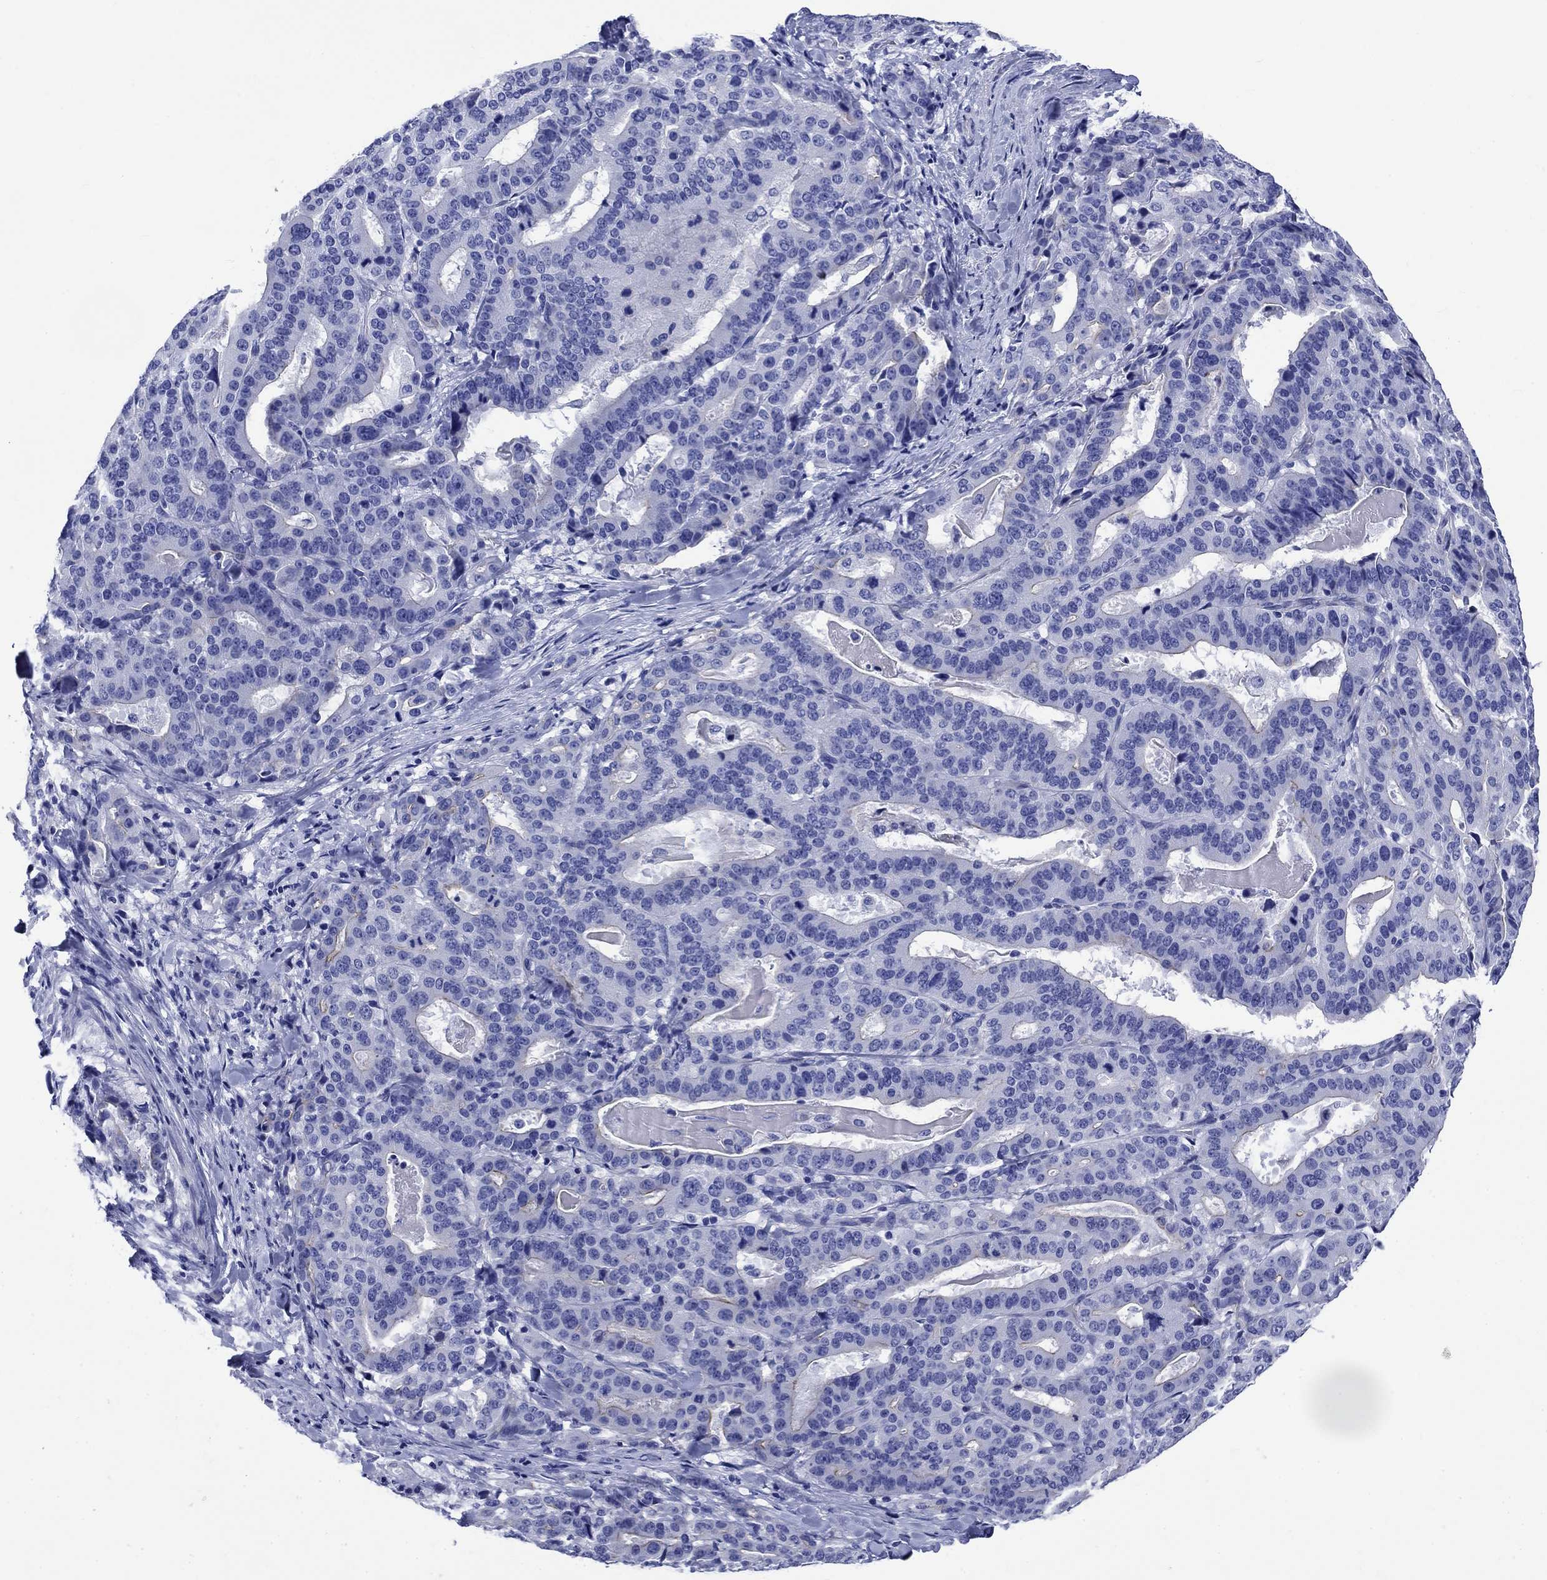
{"staining": {"intensity": "negative", "quantity": "none", "location": "none"}, "tissue": "stomach cancer", "cell_type": "Tumor cells", "image_type": "cancer", "snomed": [{"axis": "morphology", "description": "Adenocarcinoma, NOS"}, {"axis": "topography", "description": "Stomach"}], "caption": "An IHC photomicrograph of stomach cancer is shown. There is no staining in tumor cells of stomach cancer.", "gene": "SLC1A2", "patient": {"sex": "male", "age": 48}}